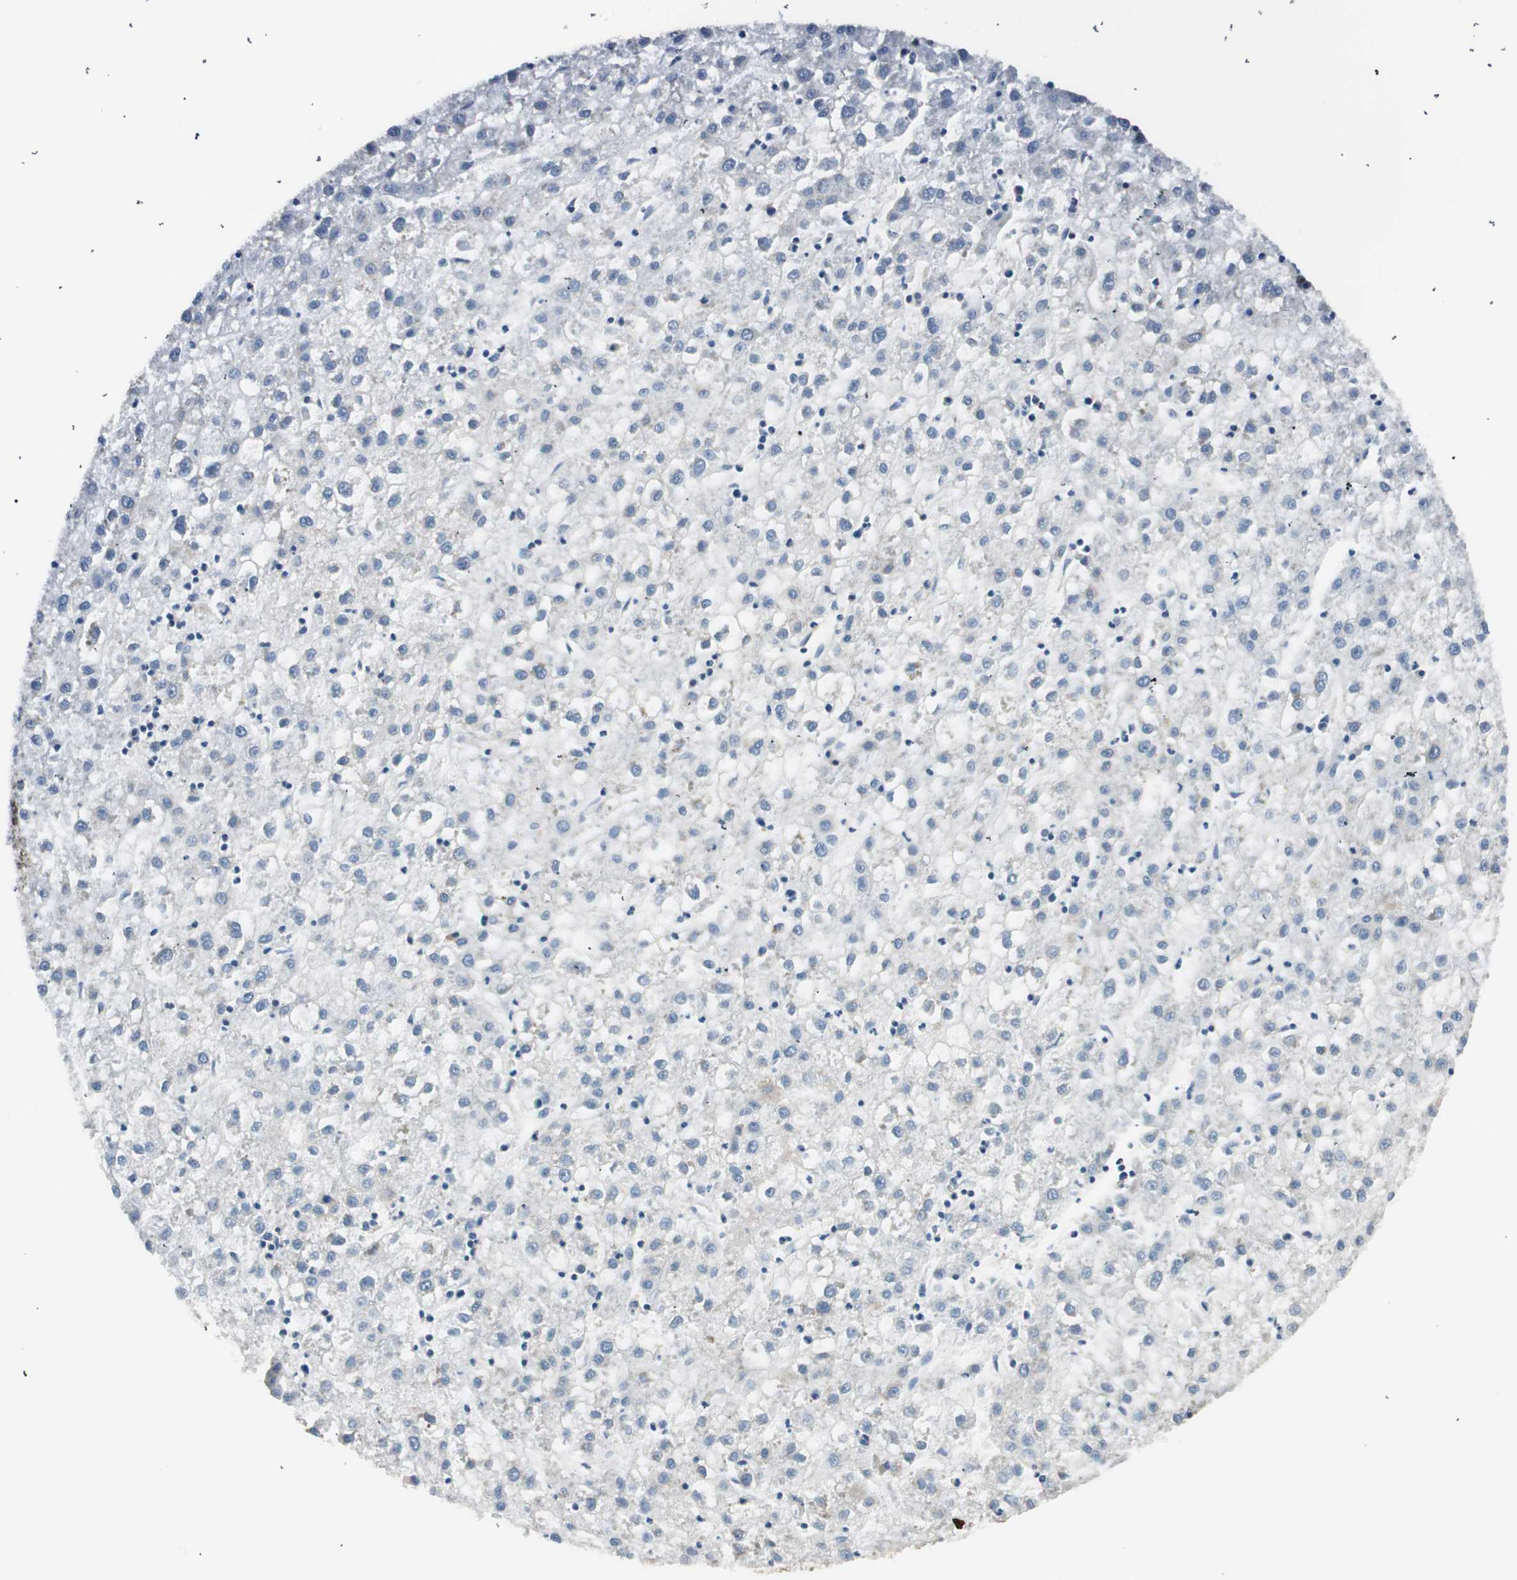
{"staining": {"intensity": "negative", "quantity": "none", "location": "none"}, "tissue": "liver cancer", "cell_type": "Tumor cells", "image_type": "cancer", "snomed": [{"axis": "morphology", "description": "Carcinoma, Hepatocellular, NOS"}, {"axis": "topography", "description": "Liver"}], "caption": "Immunohistochemical staining of liver cancer (hepatocellular carcinoma) exhibits no significant positivity in tumor cells.", "gene": "RING1", "patient": {"sex": "male", "age": 72}}